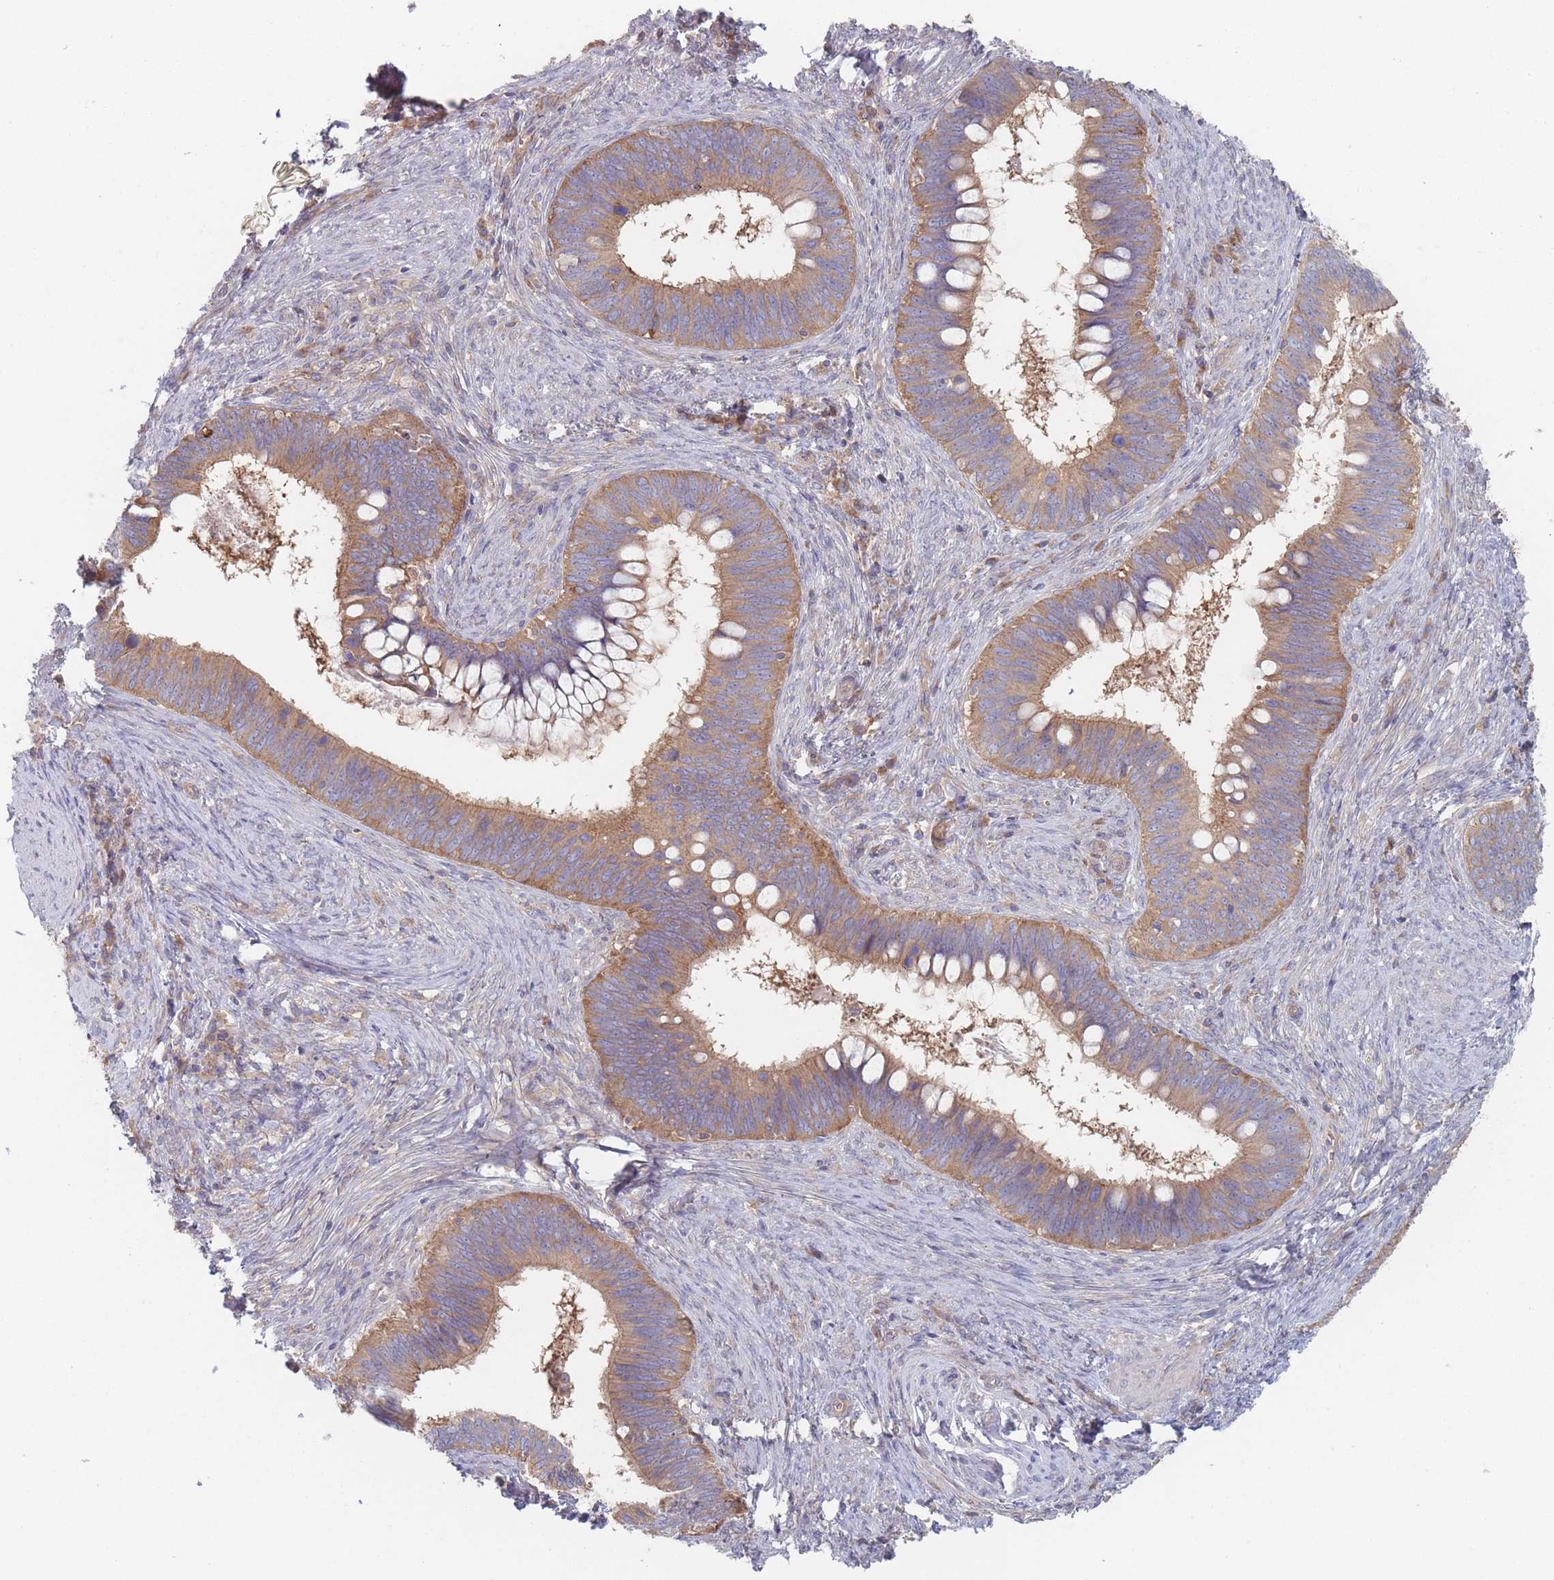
{"staining": {"intensity": "moderate", "quantity": ">75%", "location": "cytoplasmic/membranous"}, "tissue": "cervical cancer", "cell_type": "Tumor cells", "image_type": "cancer", "snomed": [{"axis": "morphology", "description": "Adenocarcinoma, NOS"}, {"axis": "topography", "description": "Cervix"}], "caption": "Immunohistochemistry (IHC) (DAB (3,3'-diaminobenzidine)) staining of cervical cancer (adenocarcinoma) shows moderate cytoplasmic/membranous protein staining in about >75% of tumor cells.", "gene": "EFCC1", "patient": {"sex": "female", "age": 42}}